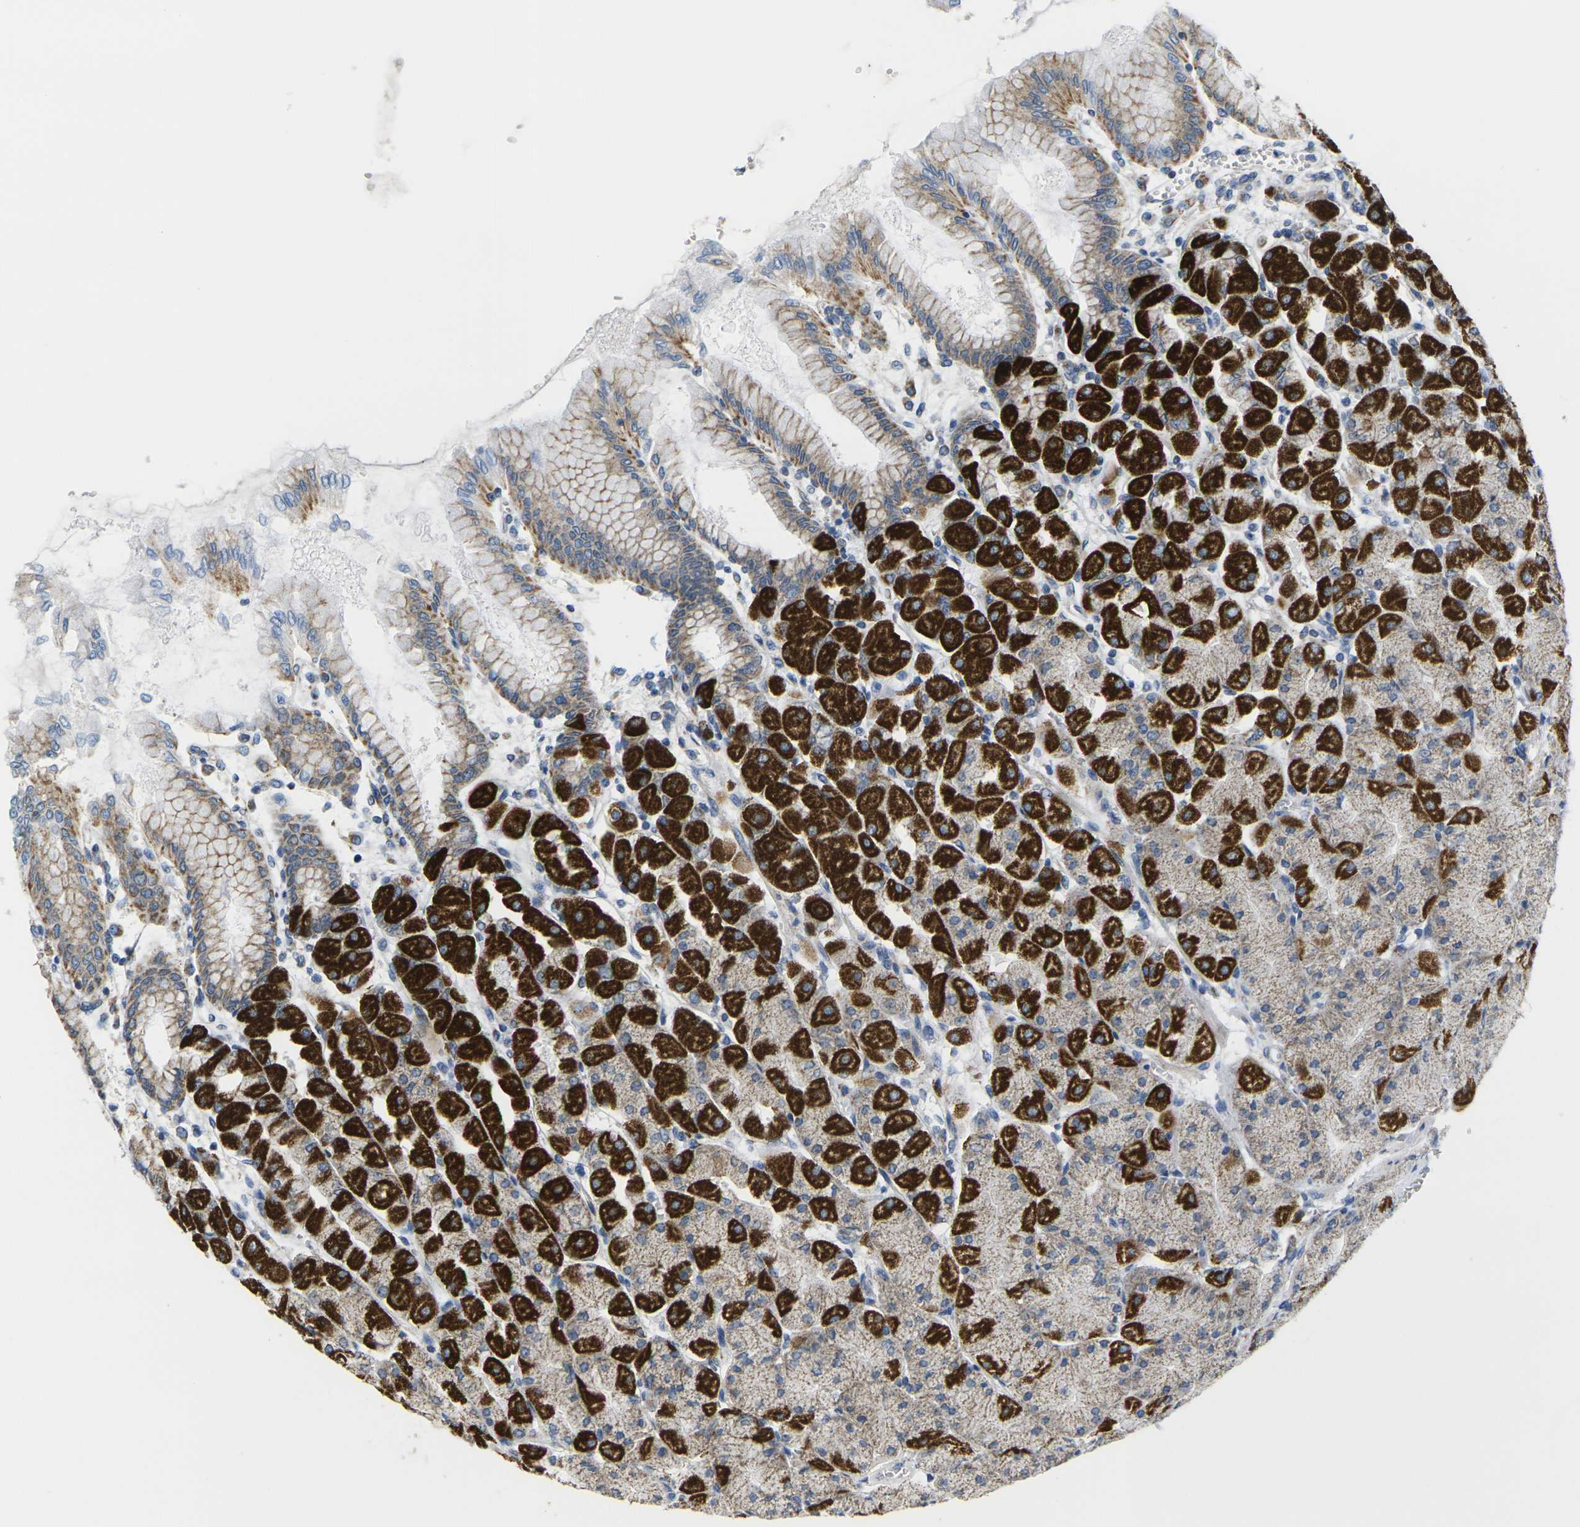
{"staining": {"intensity": "strong", "quantity": ">75%", "location": "cytoplasmic/membranous"}, "tissue": "stomach", "cell_type": "Glandular cells", "image_type": "normal", "snomed": [{"axis": "morphology", "description": "Normal tissue, NOS"}, {"axis": "topography", "description": "Stomach, upper"}], "caption": "This is an image of IHC staining of unremarkable stomach, which shows strong staining in the cytoplasmic/membranous of glandular cells.", "gene": "TMEM204", "patient": {"sex": "female", "age": 56}}